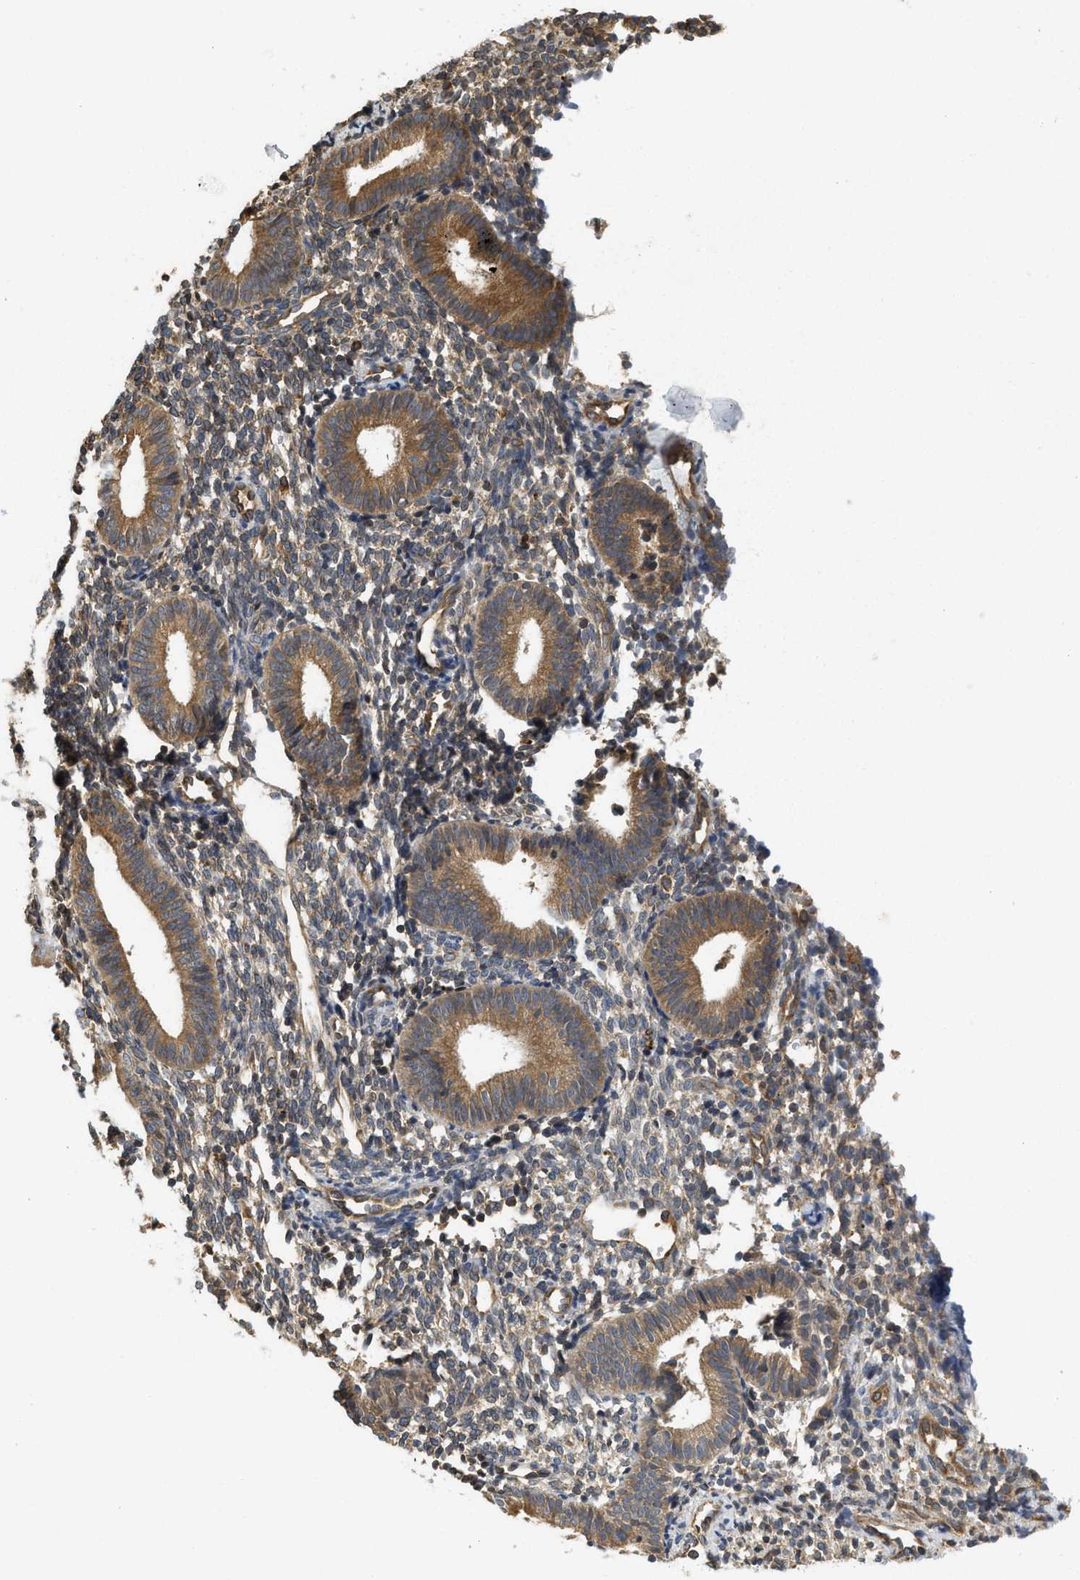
{"staining": {"intensity": "moderate", "quantity": "25%-75%", "location": "cytoplasmic/membranous"}, "tissue": "endometrium", "cell_type": "Cells in endometrial stroma", "image_type": "normal", "snomed": [{"axis": "morphology", "description": "Normal tissue, NOS"}, {"axis": "topography", "description": "Uterus"}, {"axis": "topography", "description": "Endometrium"}], "caption": "The photomicrograph exhibits staining of unremarkable endometrium, revealing moderate cytoplasmic/membranous protein staining (brown color) within cells in endometrial stroma.", "gene": "BCAP31", "patient": {"sex": "female", "age": 33}}